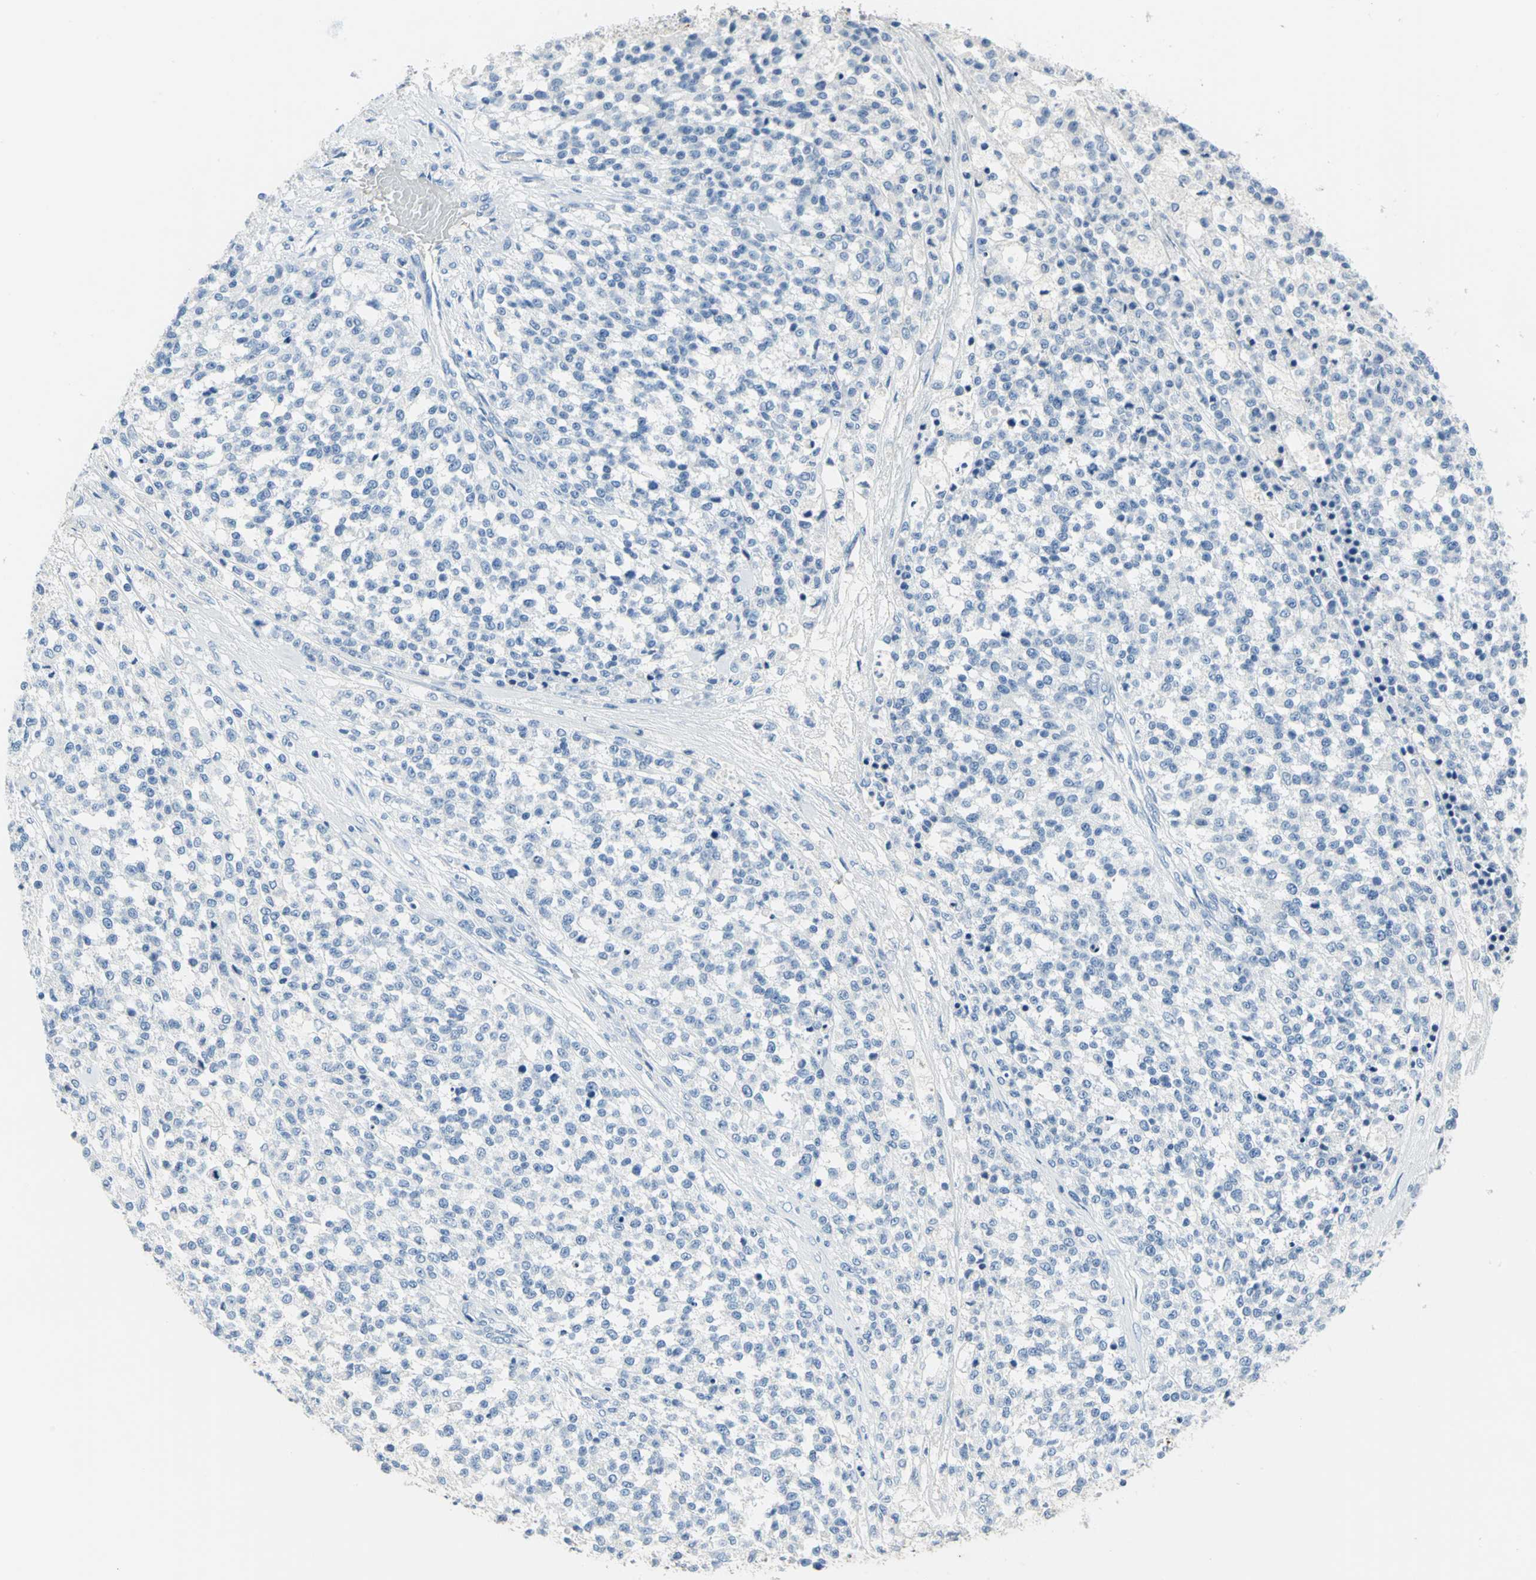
{"staining": {"intensity": "negative", "quantity": "none", "location": "none"}, "tissue": "testis cancer", "cell_type": "Tumor cells", "image_type": "cancer", "snomed": [{"axis": "morphology", "description": "Seminoma, NOS"}, {"axis": "topography", "description": "Testis"}], "caption": "Tumor cells show no significant staining in testis seminoma. (DAB immunohistochemistry, high magnification).", "gene": "PKLR", "patient": {"sex": "male", "age": 59}}